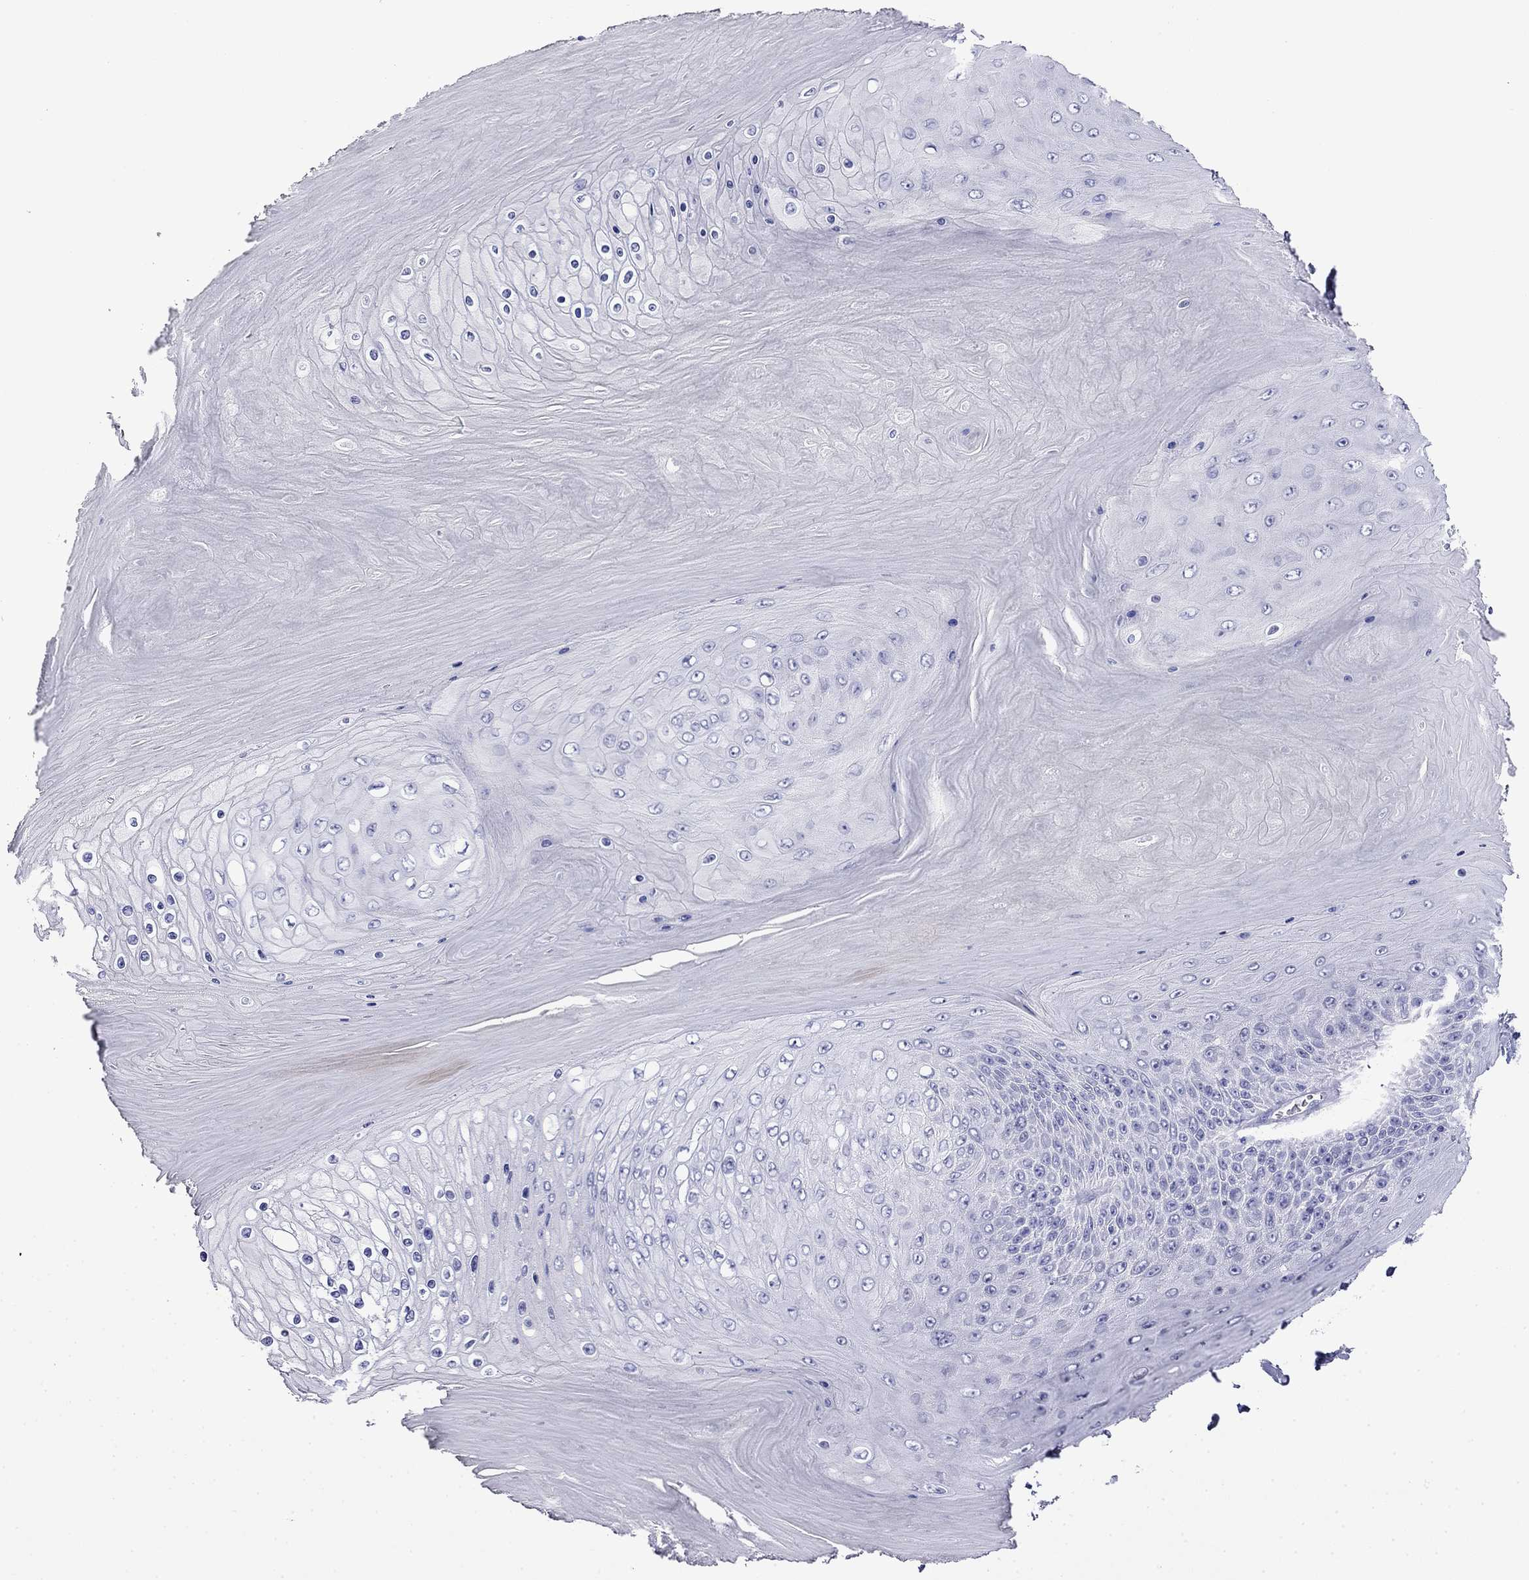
{"staining": {"intensity": "negative", "quantity": "none", "location": "none"}, "tissue": "skin cancer", "cell_type": "Tumor cells", "image_type": "cancer", "snomed": [{"axis": "morphology", "description": "Squamous cell carcinoma, NOS"}, {"axis": "topography", "description": "Skin"}], "caption": "Protein analysis of squamous cell carcinoma (skin) demonstrates no significant staining in tumor cells. (DAB (3,3'-diaminobenzidine) IHC visualized using brightfield microscopy, high magnification).", "gene": "MYO15A", "patient": {"sex": "male", "age": 62}}